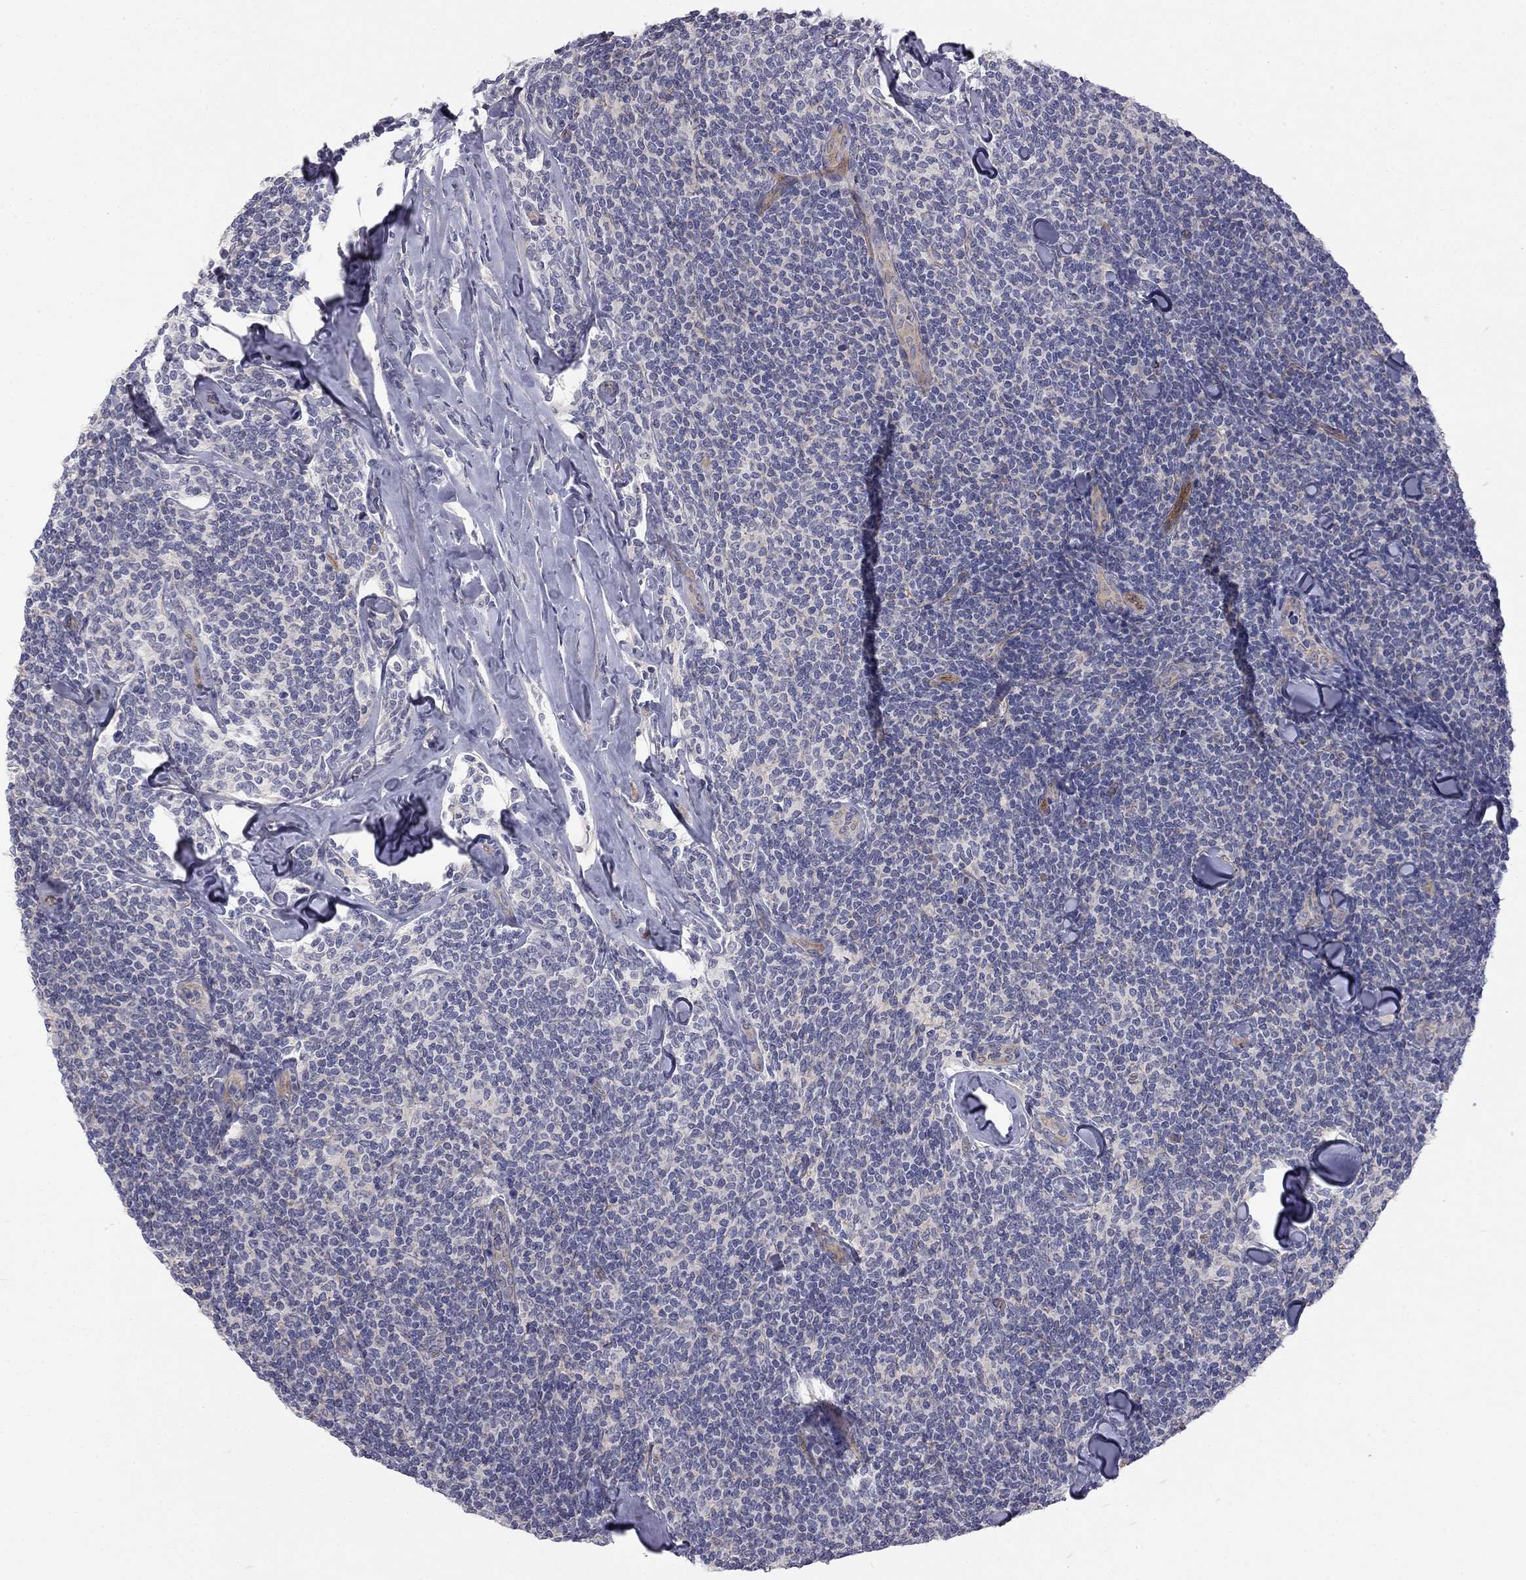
{"staining": {"intensity": "negative", "quantity": "none", "location": "none"}, "tissue": "lymphoma", "cell_type": "Tumor cells", "image_type": "cancer", "snomed": [{"axis": "morphology", "description": "Malignant lymphoma, non-Hodgkin's type, Low grade"}, {"axis": "topography", "description": "Lymph node"}], "caption": "Tumor cells show no significant expression in low-grade malignant lymphoma, non-Hodgkin's type.", "gene": "GPRC5B", "patient": {"sex": "female", "age": 56}}